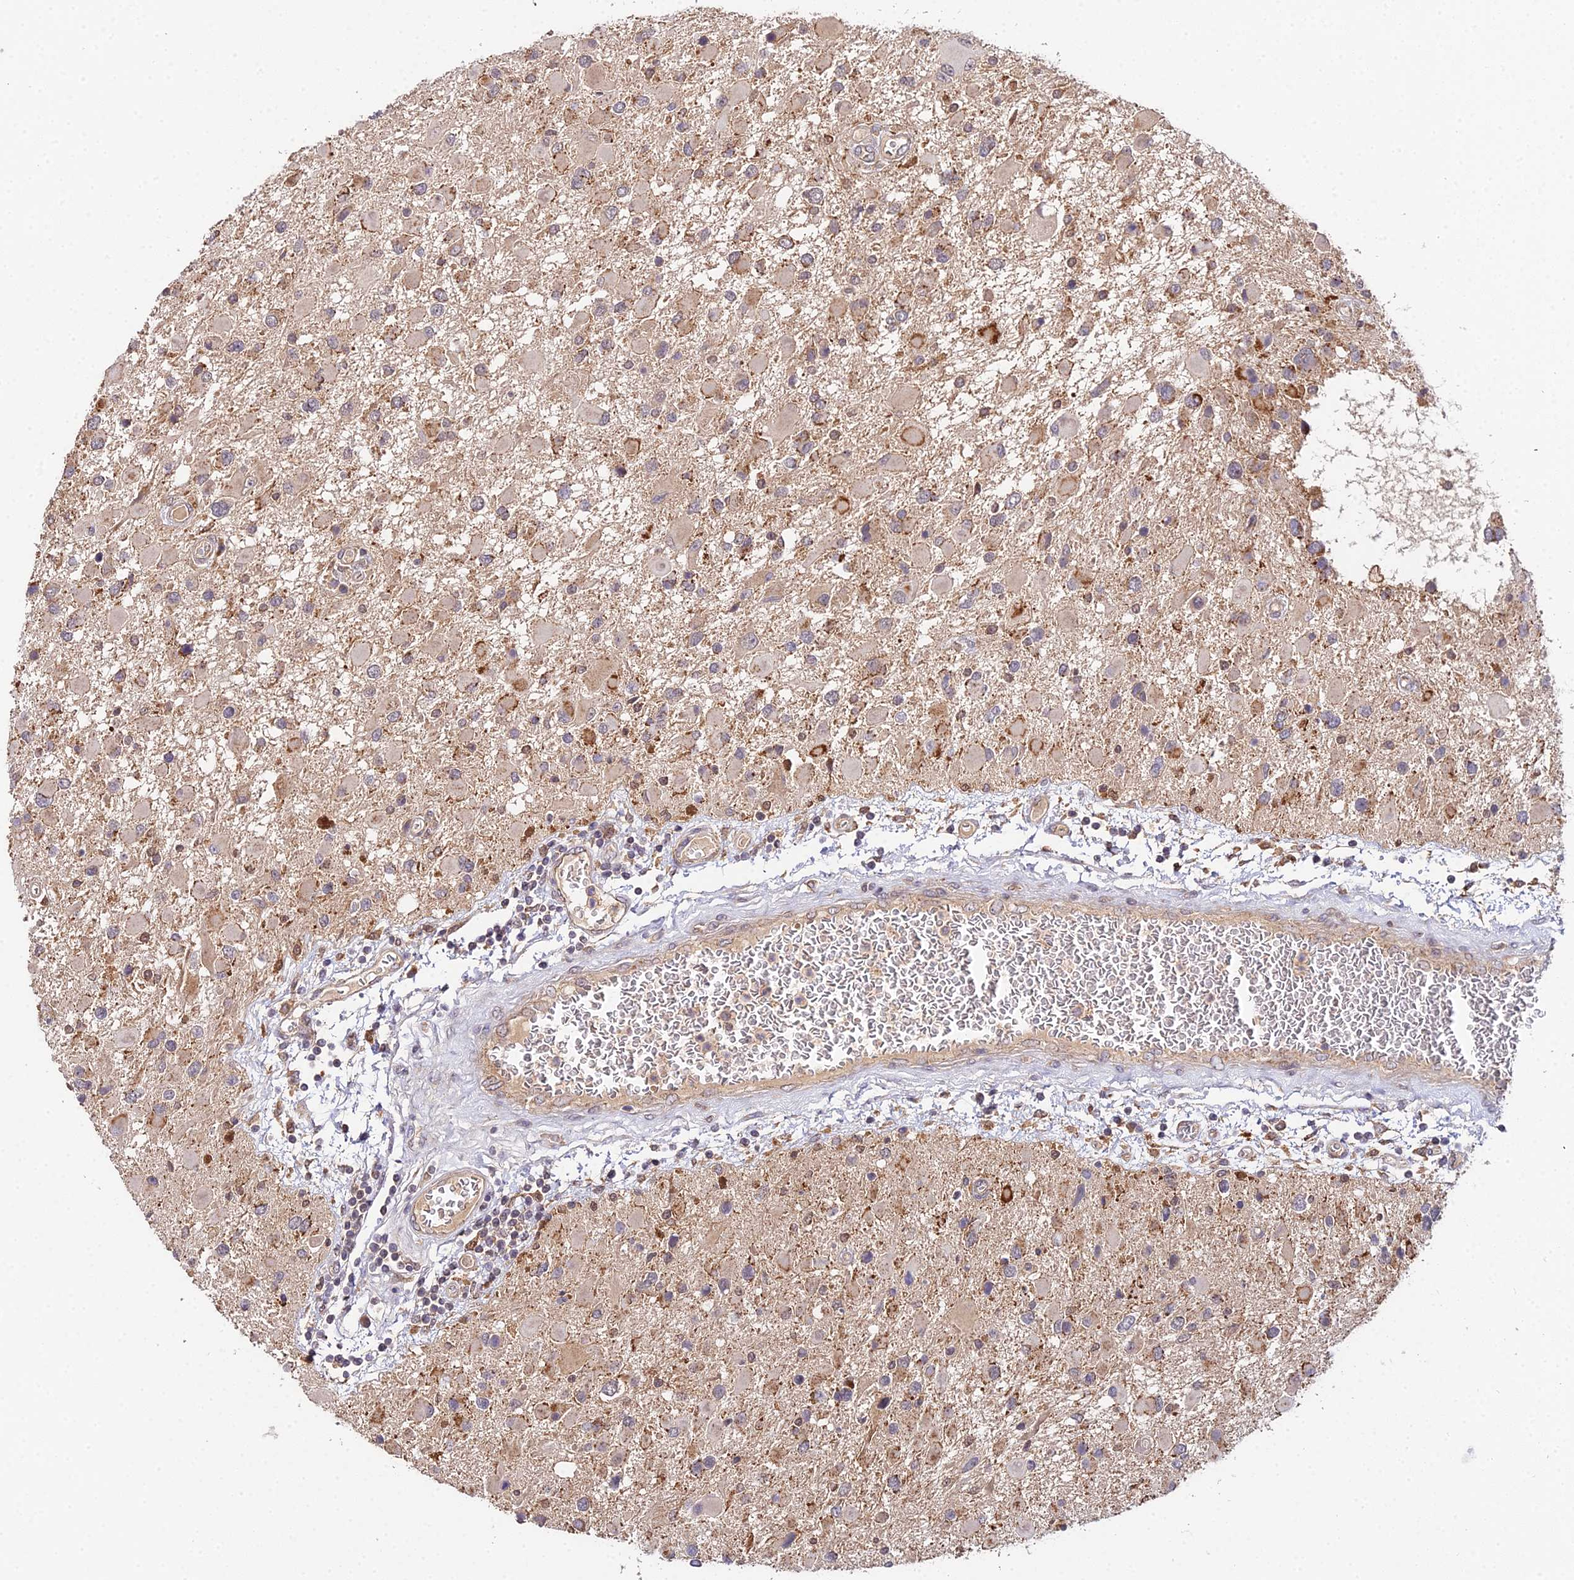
{"staining": {"intensity": "weak", "quantity": ">75%", "location": "cytoplasmic/membranous"}, "tissue": "glioma", "cell_type": "Tumor cells", "image_type": "cancer", "snomed": [{"axis": "morphology", "description": "Glioma, malignant, High grade"}, {"axis": "topography", "description": "Brain"}], "caption": "A high-resolution image shows immunohistochemistry (IHC) staining of high-grade glioma (malignant), which displays weak cytoplasmic/membranous positivity in about >75% of tumor cells.", "gene": "ZBED8", "patient": {"sex": "male", "age": 53}}